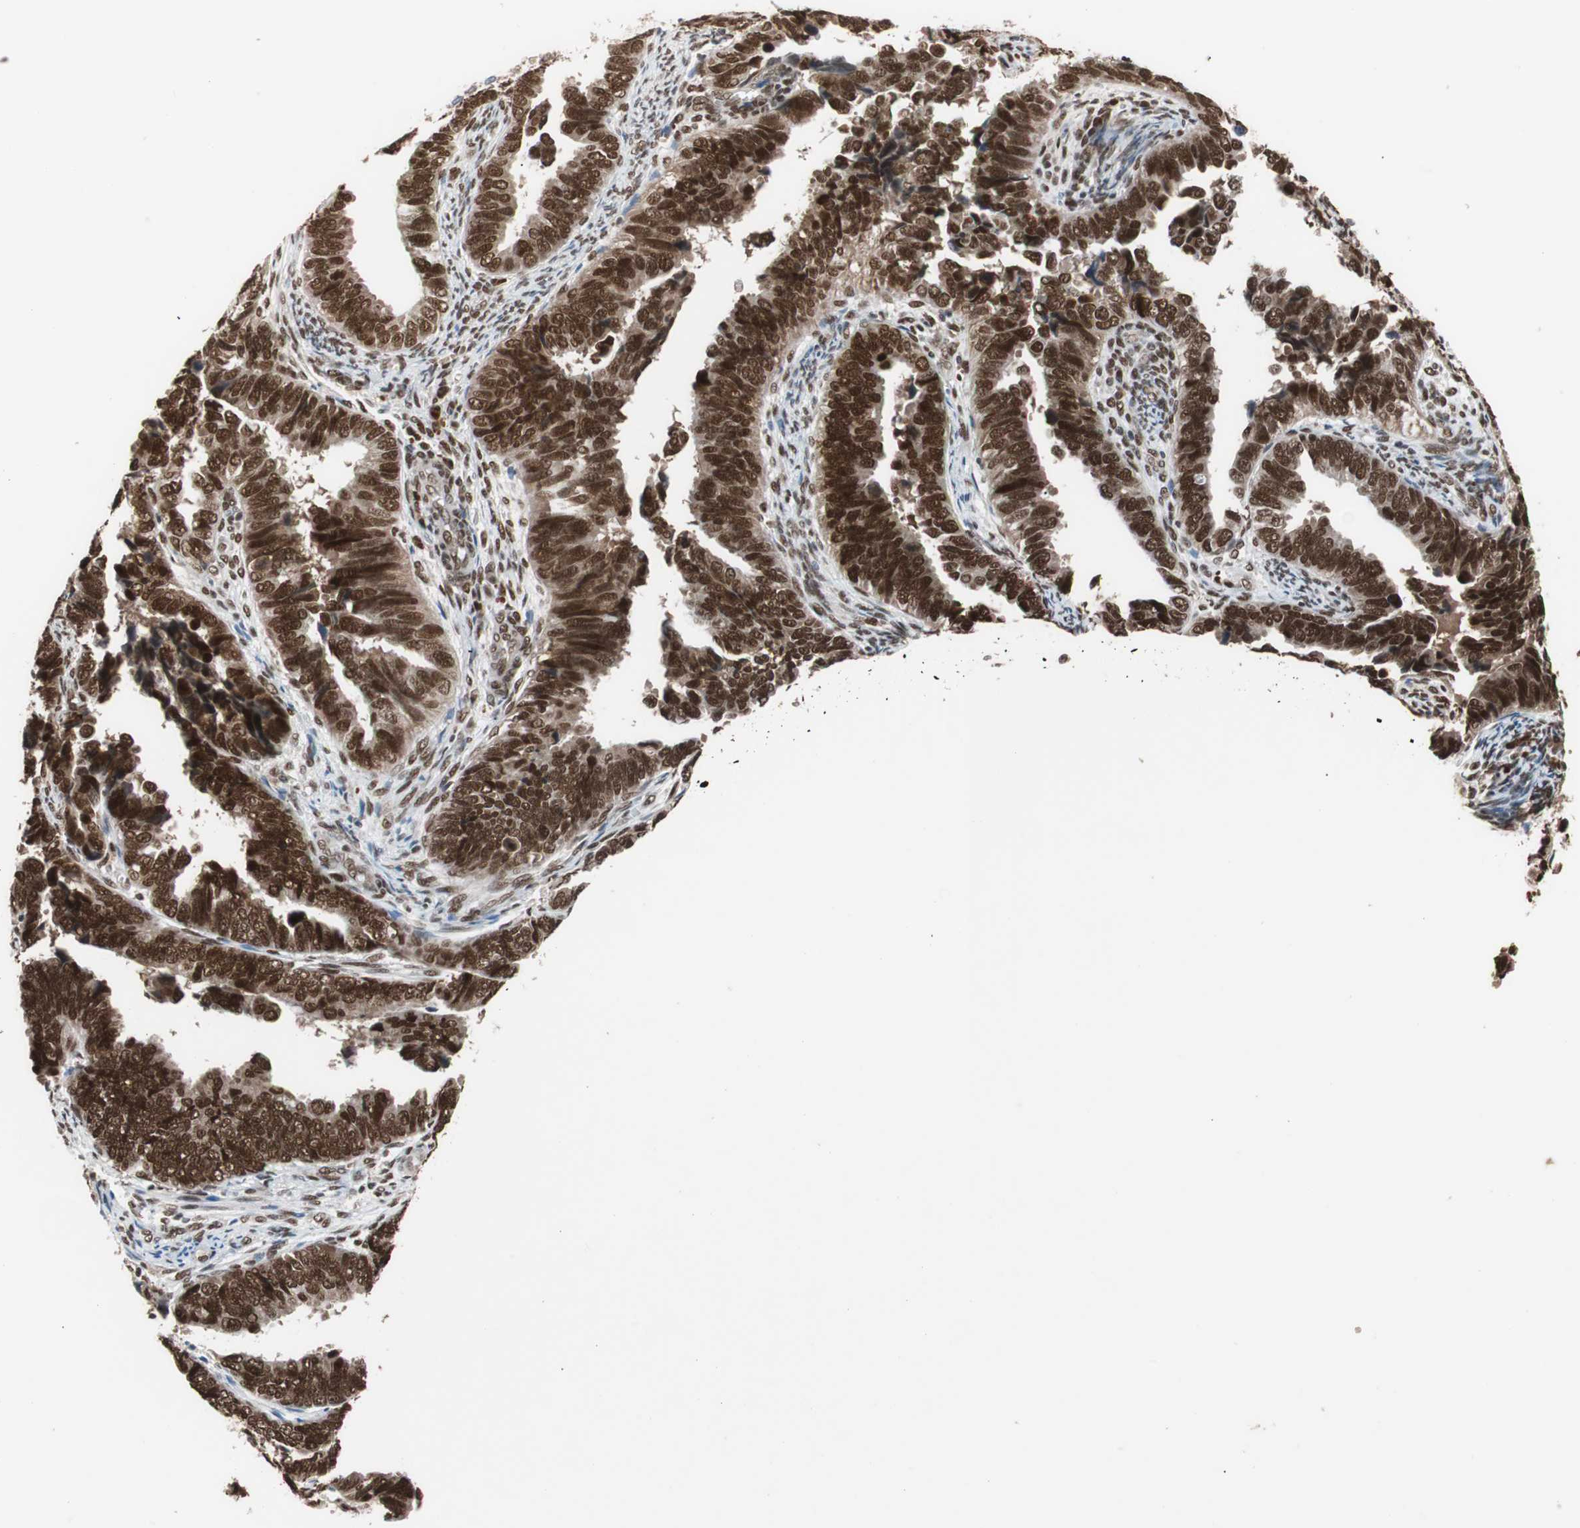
{"staining": {"intensity": "strong", "quantity": ">75%", "location": "nuclear"}, "tissue": "endometrial cancer", "cell_type": "Tumor cells", "image_type": "cancer", "snomed": [{"axis": "morphology", "description": "Adenocarcinoma, NOS"}, {"axis": "topography", "description": "Endometrium"}], "caption": "Endometrial adenocarcinoma stained for a protein (brown) shows strong nuclear positive expression in approximately >75% of tumor cells.", "gene": "CHAMP1", "patient": {"sex": "female", "age": 75}}